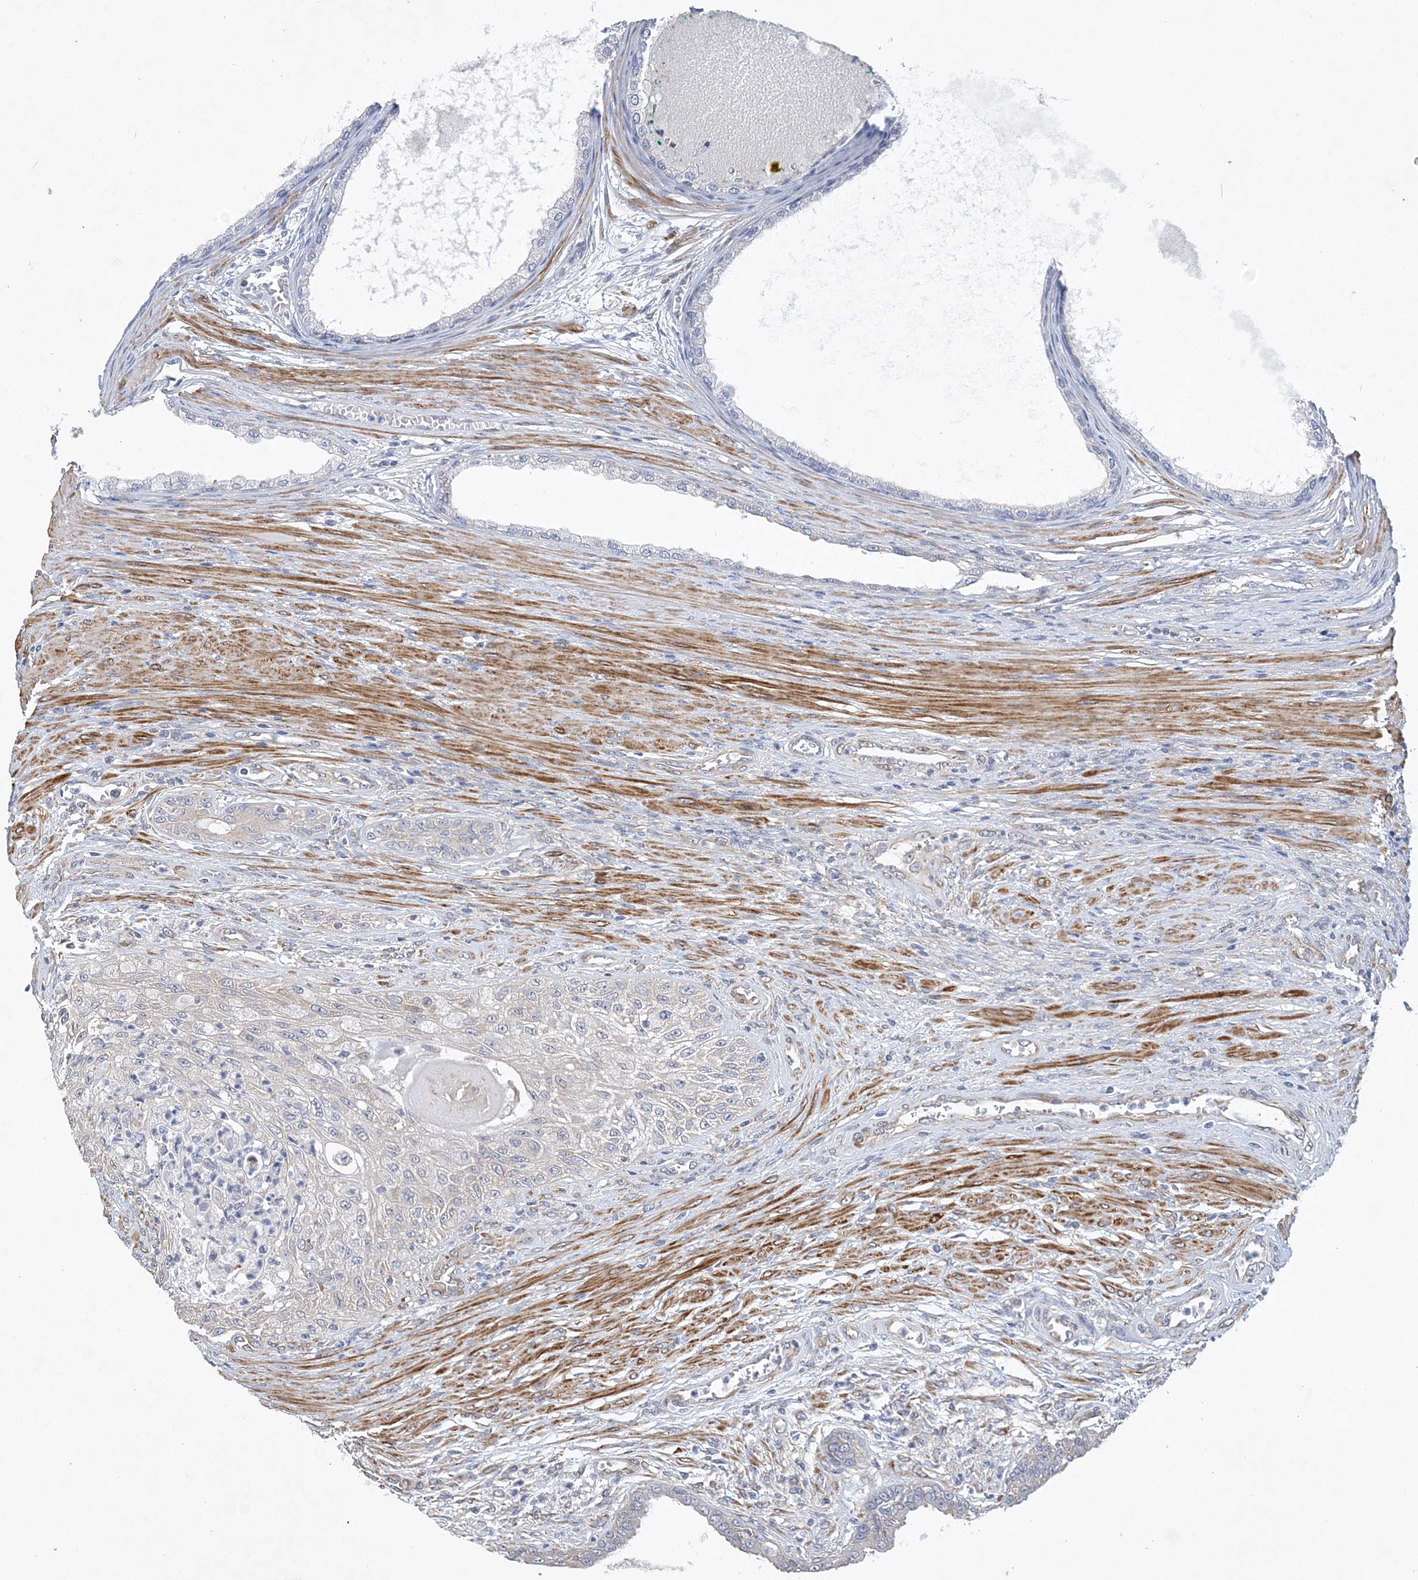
{"staining": {"intensity": "negative", "quantity": "none", "location": "none"}, "tissue": "prostate cancer", "cell_type": "Tumor cells", "image_type": "cancer", "snomed": [{"axis": "morphology", "description": "Normal tissue, NOS"}, {"axis": "morphology", "description": "Adenocarcinoma, Low grade"}, {"axis": "topography", "description": "Prostate"}, {"axis": "topography", "description": "Peripheral nerve tissue"}], "caption": "Protein analysis of prostate cancer (adenocarcinoma (low-grade)) demonstrates no significant staining in tumor cells.", "gene": "MAP4K5", "patient": {"sex": "male", "age": 71}}